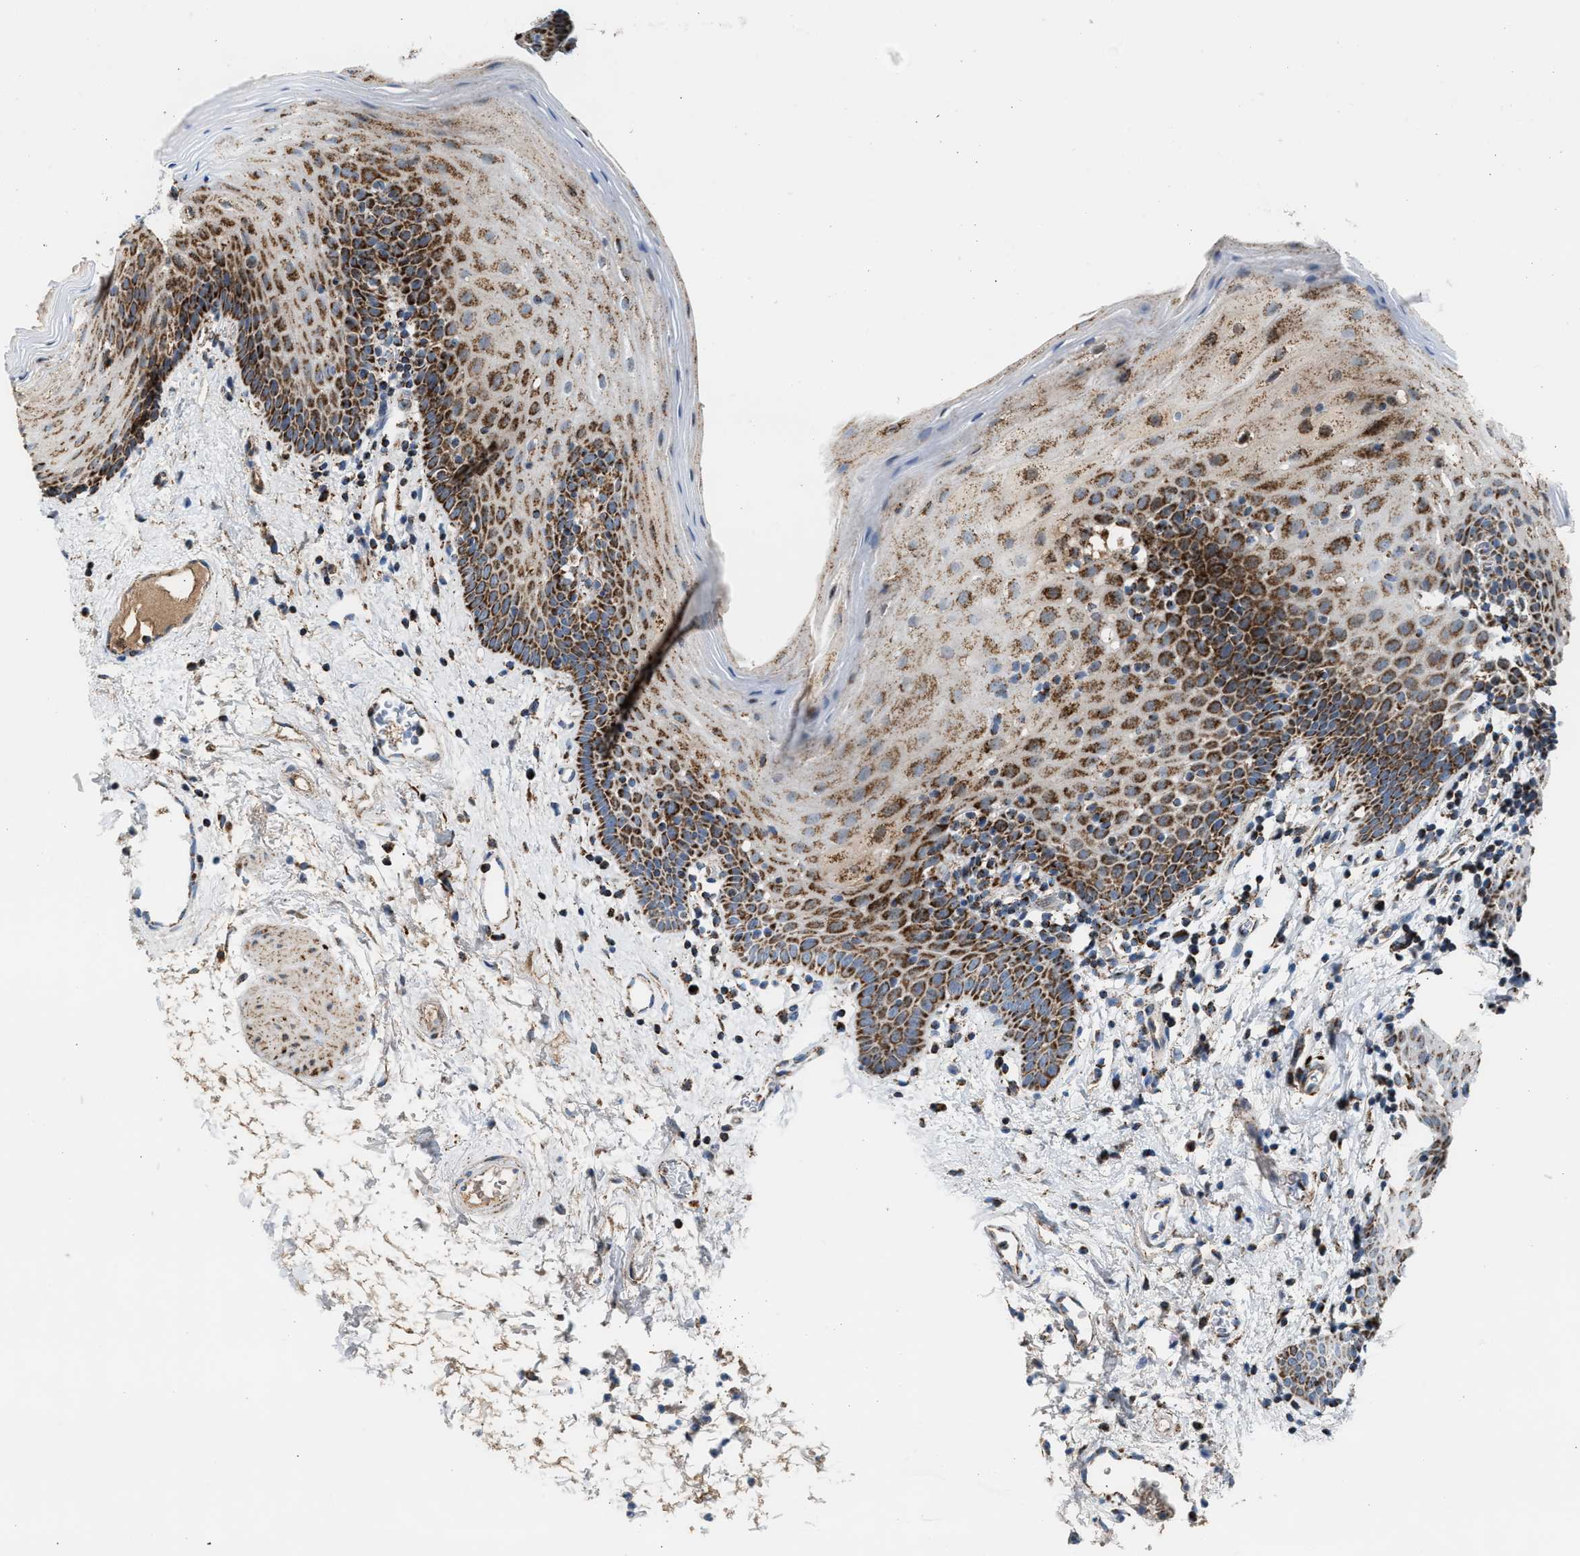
{"staining": {"intensity": "strong", "quantity": ">75%", "location": "cytoplasmic/membranous"}, "tissue": "oral mucosa", "cell_type": "Squamous epithelial cells", "image_type": "normal", "snomed": [{"axis": "morphology", "description": "Normal tissue, NOS"}, {"axis": "topography", "description": "Oral tissue"}], "caption": "The image displays a brown stain indicating the presence of a protein in the cytoplasmic/membranous of squamous epithelial cells in oral mucosa. The staining was performed using DAB, with brown indicating positive protein expression. Nuclei are stained blue with hematoxylin.", "gene": "PMPCA", "patient": {"sex": "male", "age": 66}}